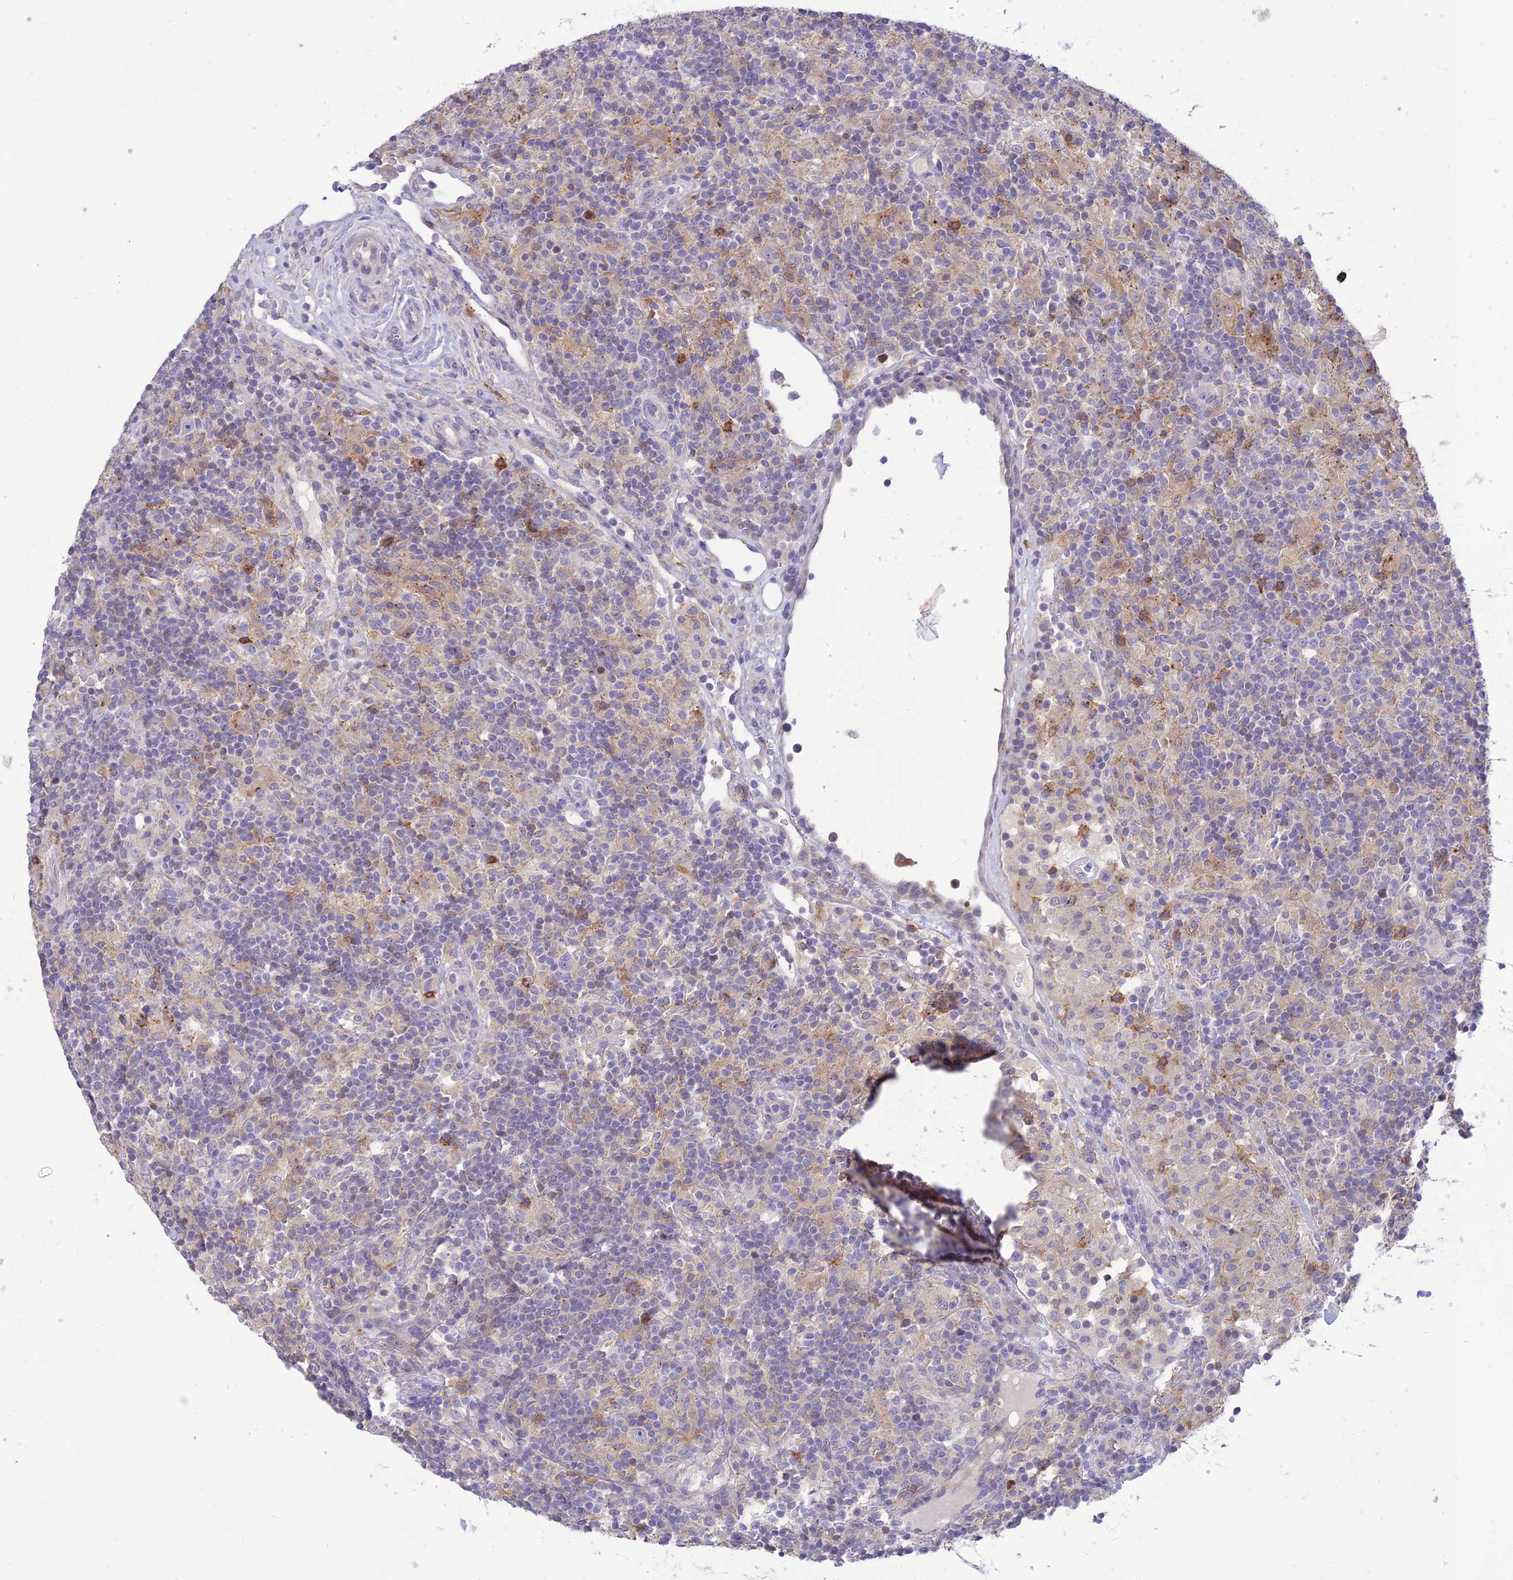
{"staining": {"intensity": "negative", "quantity": "none", "location": "none"}, "tissue": "lymphoma", "cell_type": "Tumor cells", "image_type": "cancer", "snomed": [{"axis": "morphology", "description": "Hodgkin's disease, NOS"}, {"axis": "topography", "description": "Lymph node"}], "caption": "This is an immunohistochemistry image of human Hodgkin's disease. There is no positivity in tumor cells.", "gene": "ITGAE", "patient": {"sex": "male", "age": 70}}